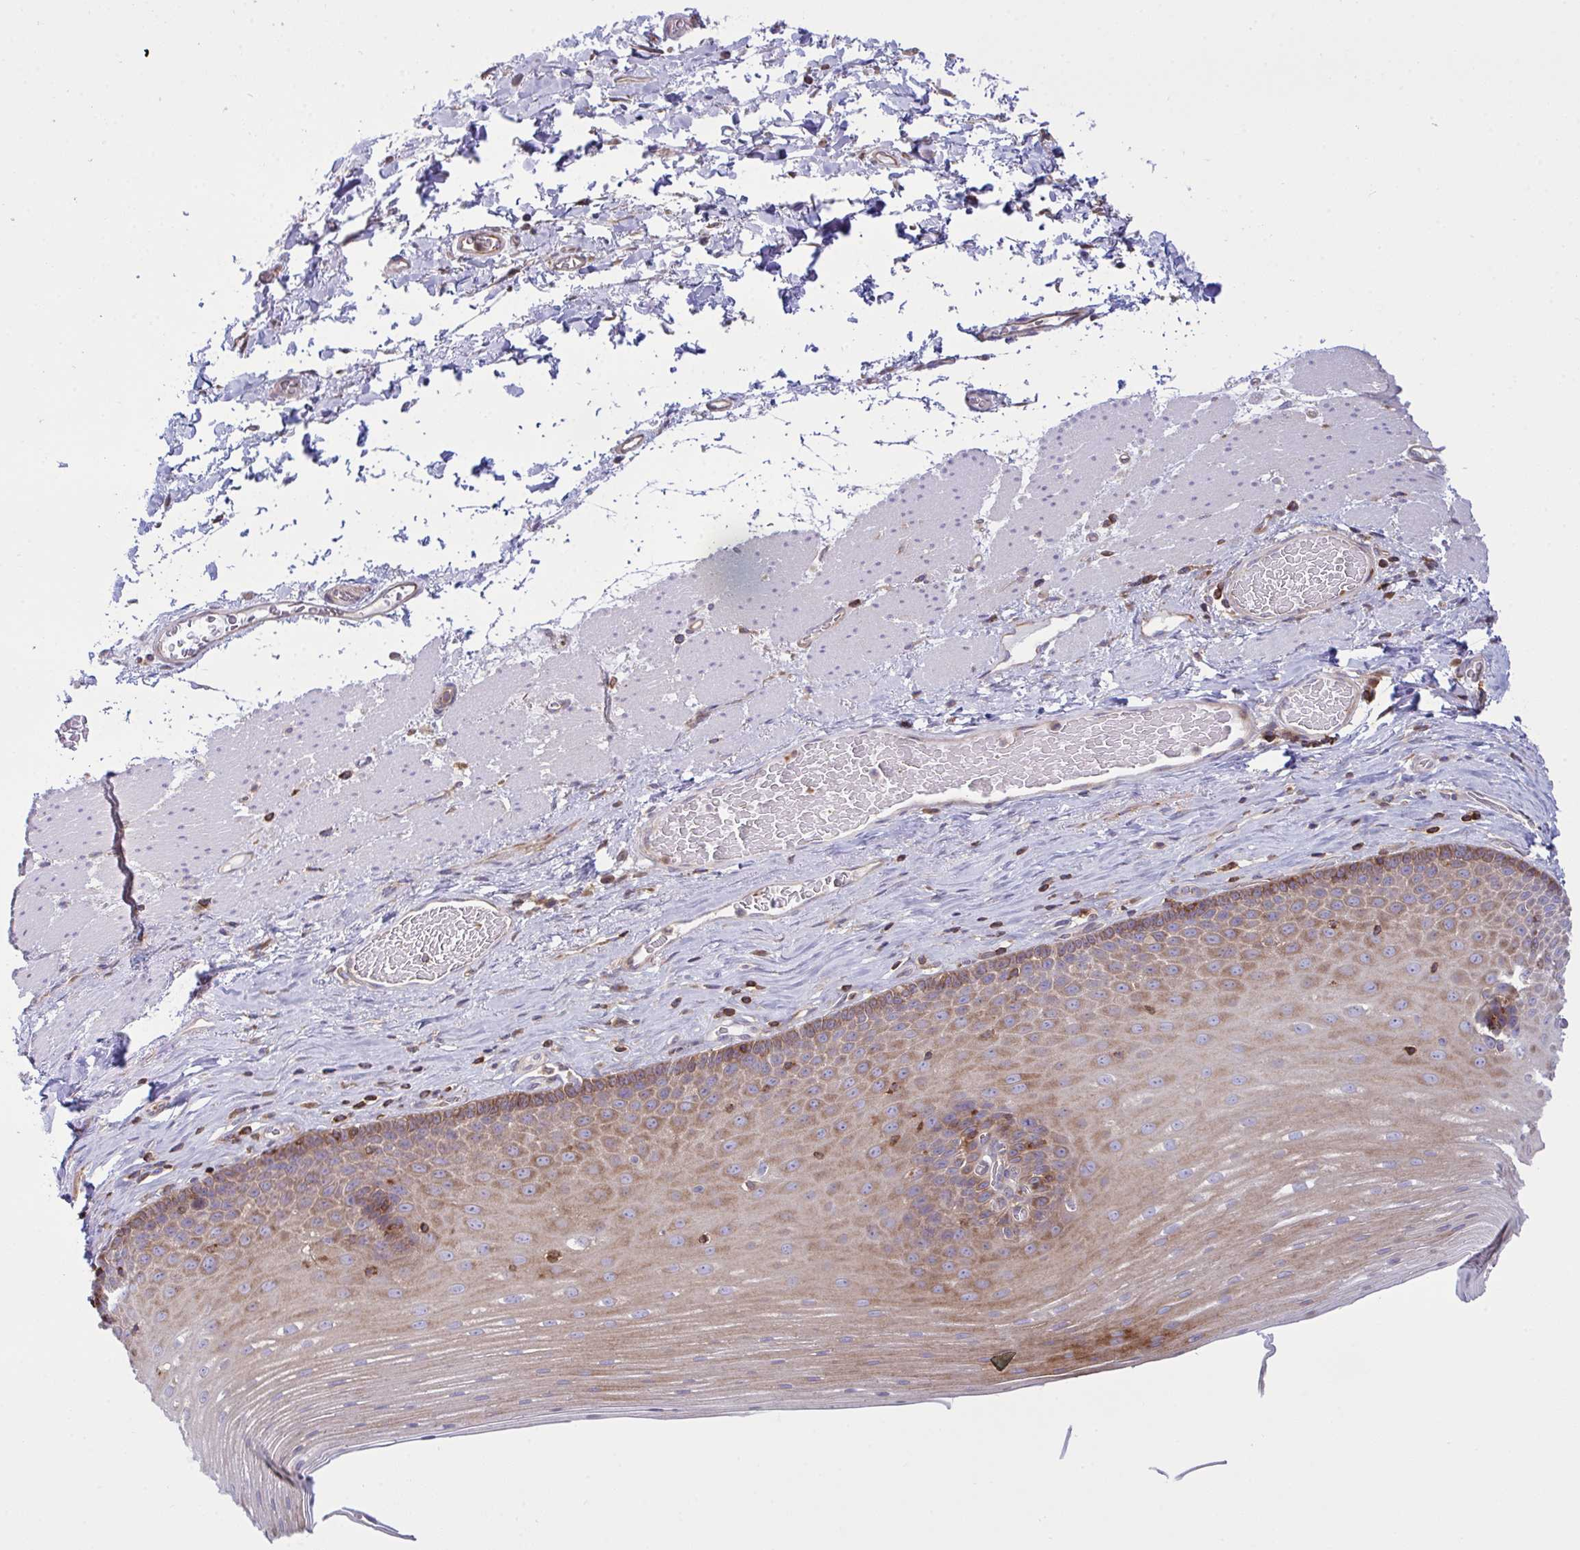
{"staining": {"intensity": "moderate", "quantity": "25%-75%", "location": "cytoplasmic/membranous"}, "tissue": "esophagus", "cell_type": "Squamous epithelial cells", "image_type": "normal", "snomed": [{"axis": "morphology", "description": "Normal tissue, NOS"}, {"axis": "topography", "description": "Esophagus"}], "caption": "Immunohistochemistry (IHC) staining of normal esophagus, which reveals medium levels of moderate cytoplasmic/membranous expression in approximately 25%-75% of squamous epithelial cells indicating moderate cytoplasmic/membranous protein staining. The staining was performed using DAB (brown) for protein detection and nuclei were counterstained in hematoxylin (blue).", "gene": "TSC22D3", "patient": {"sex": "male", "age": 62}}